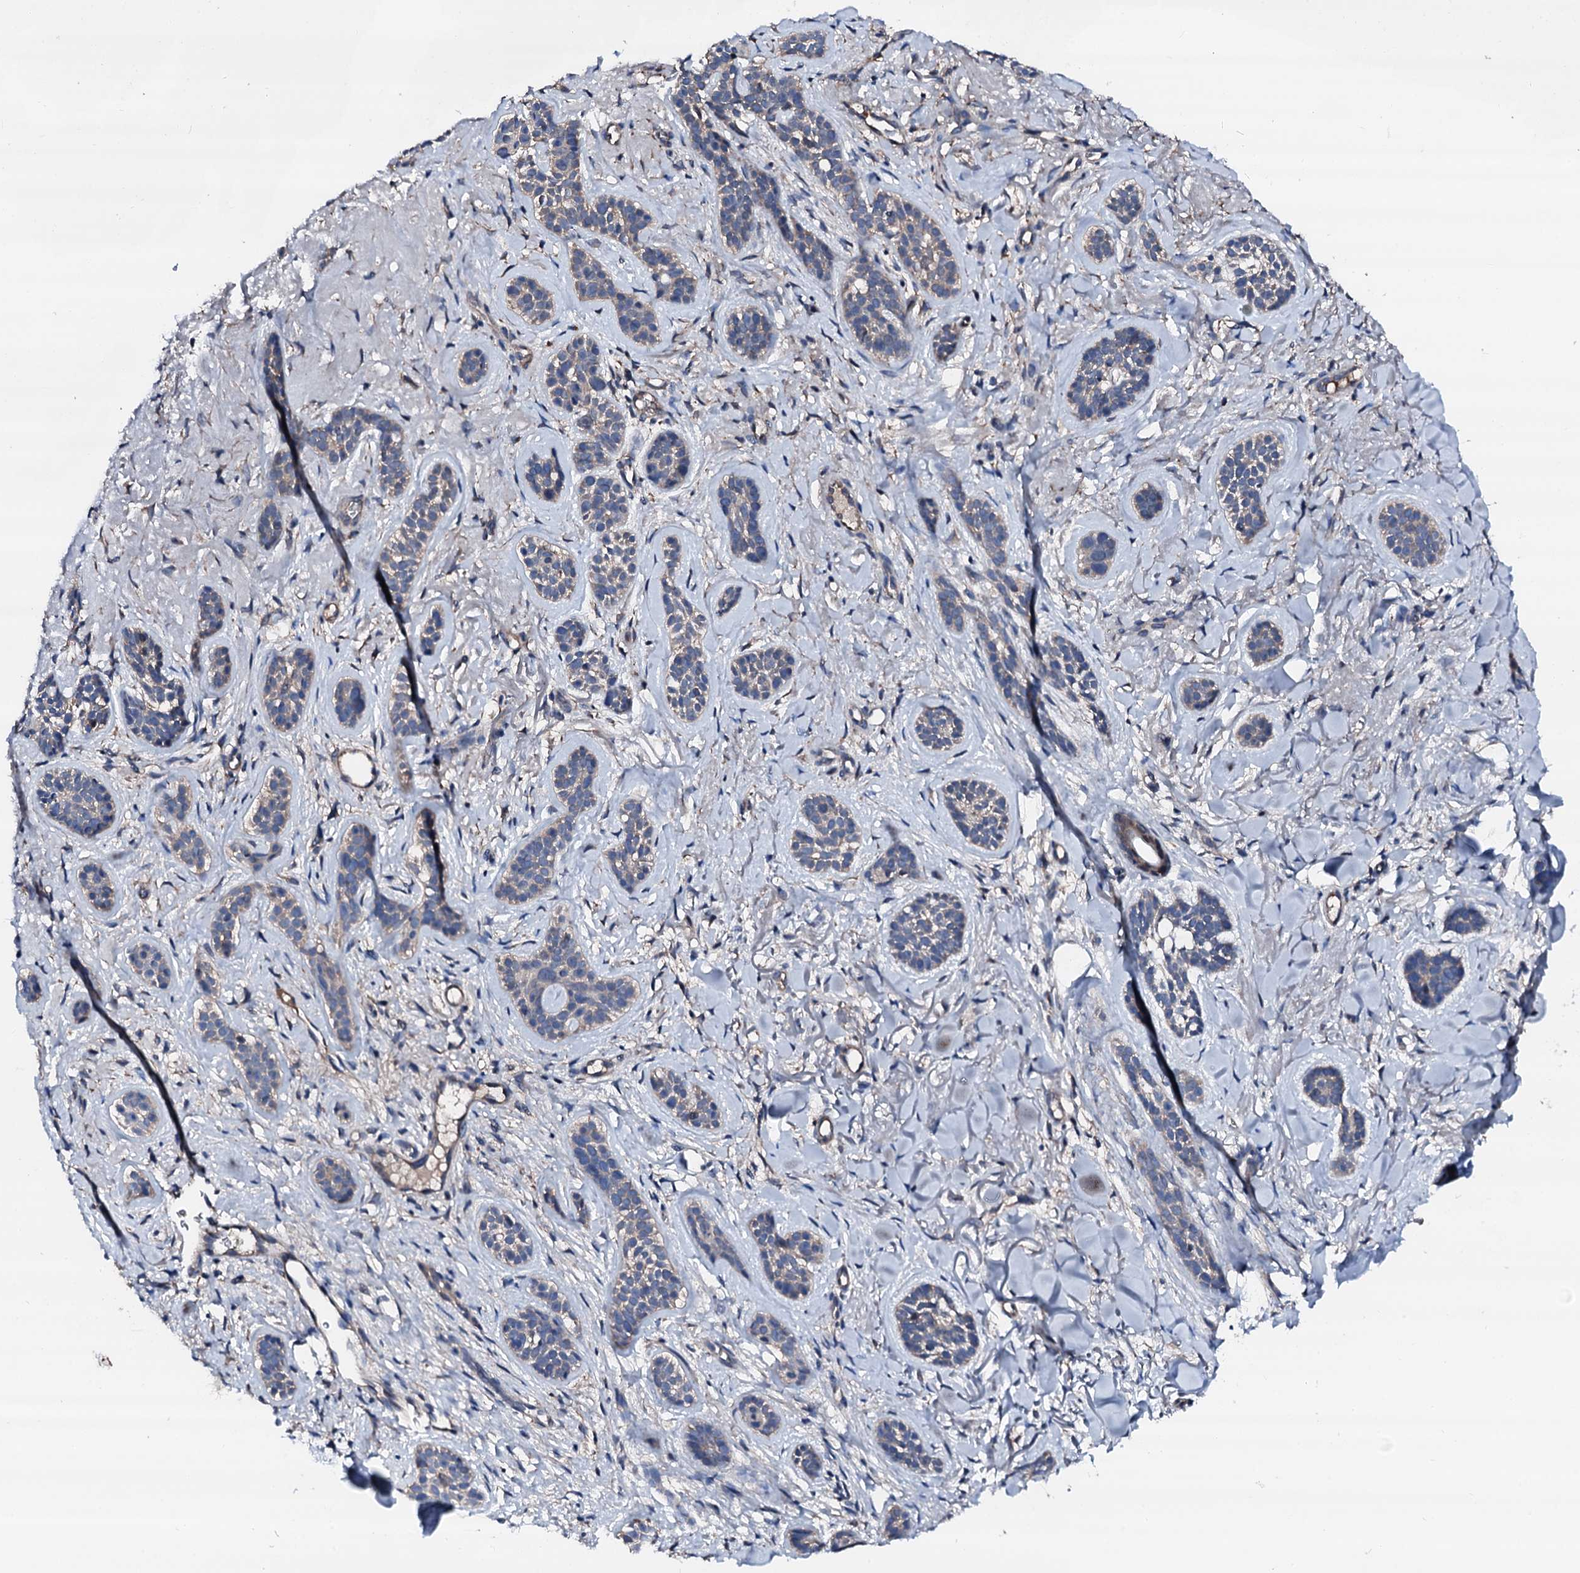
{"staining": {"intensity": "weak", "quantity": "<25%", "location": "cytoplasmic/membranous"}, "tissue": "skin cancer", "cell_type": "Tumor cells", "image_type": "cancer", "snomed": [{"axis": "morphology", "description": "Basal cell carcinoma"}, {"axis": "topography", "description": "Skin"}], "caption": "Tumor cells show no significant staining in skin cancer (basal cell carcinoma).", "gene": "TRAFD1", "patient": {"sex": "male", "age": 71}}